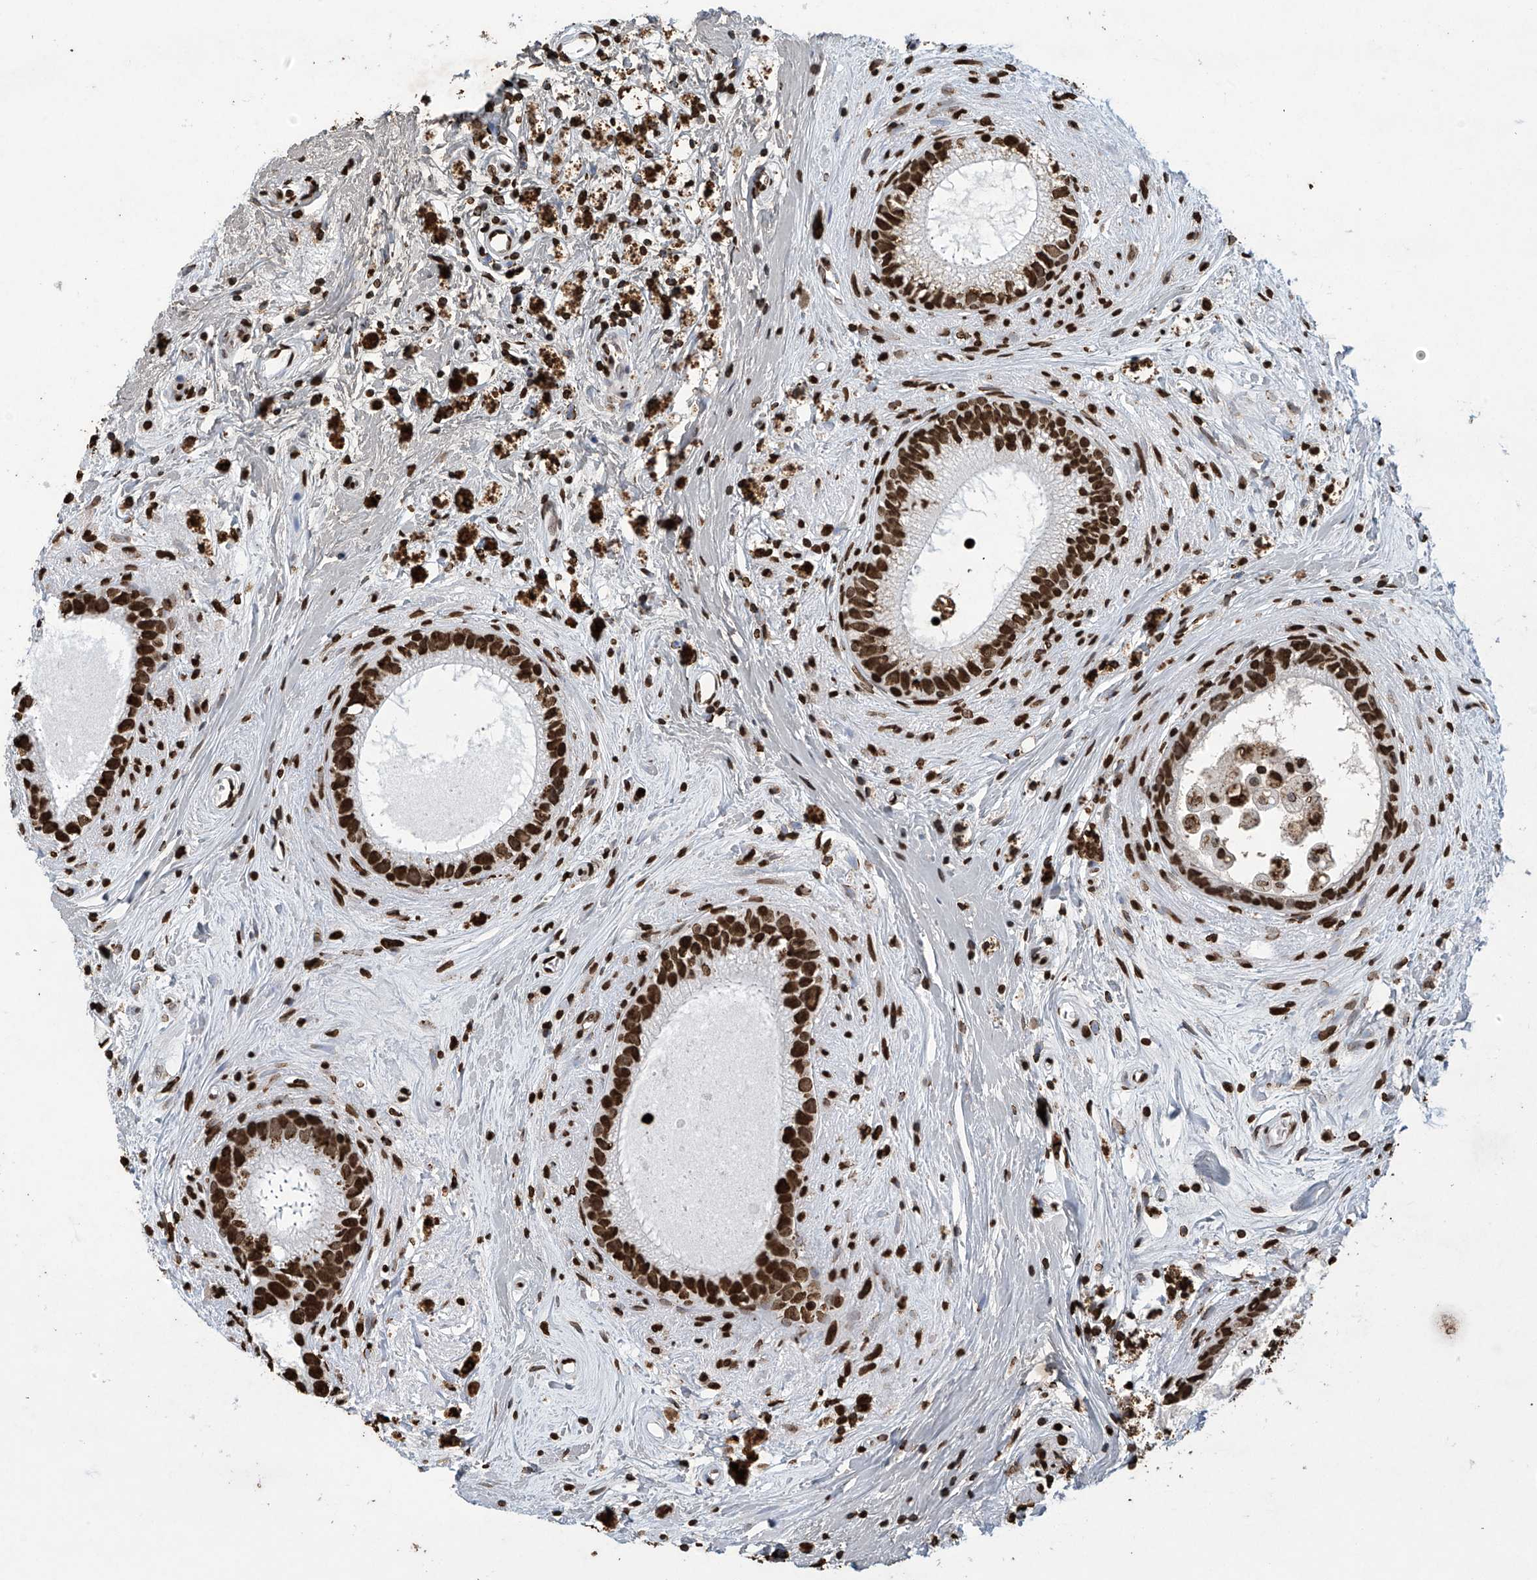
{"staining": {"intensity": "strong", "quantity": ">75%", "location": "nuclear"}, "tissue": "epididymis", "cell_type": "Glandular cells", "image_type": "normal", "snomed": [{"axis": "morphology", "description": "Normal tissue, NOS"}, {"axis": "topography", "description": "Epididymis"}], "caption": "The immunohistochemical stain shows strong nuclear positivity in glandular cells of unremarkable epididymis.", "gene": "H3", "patient": {"sex": "male", "age": 80}}